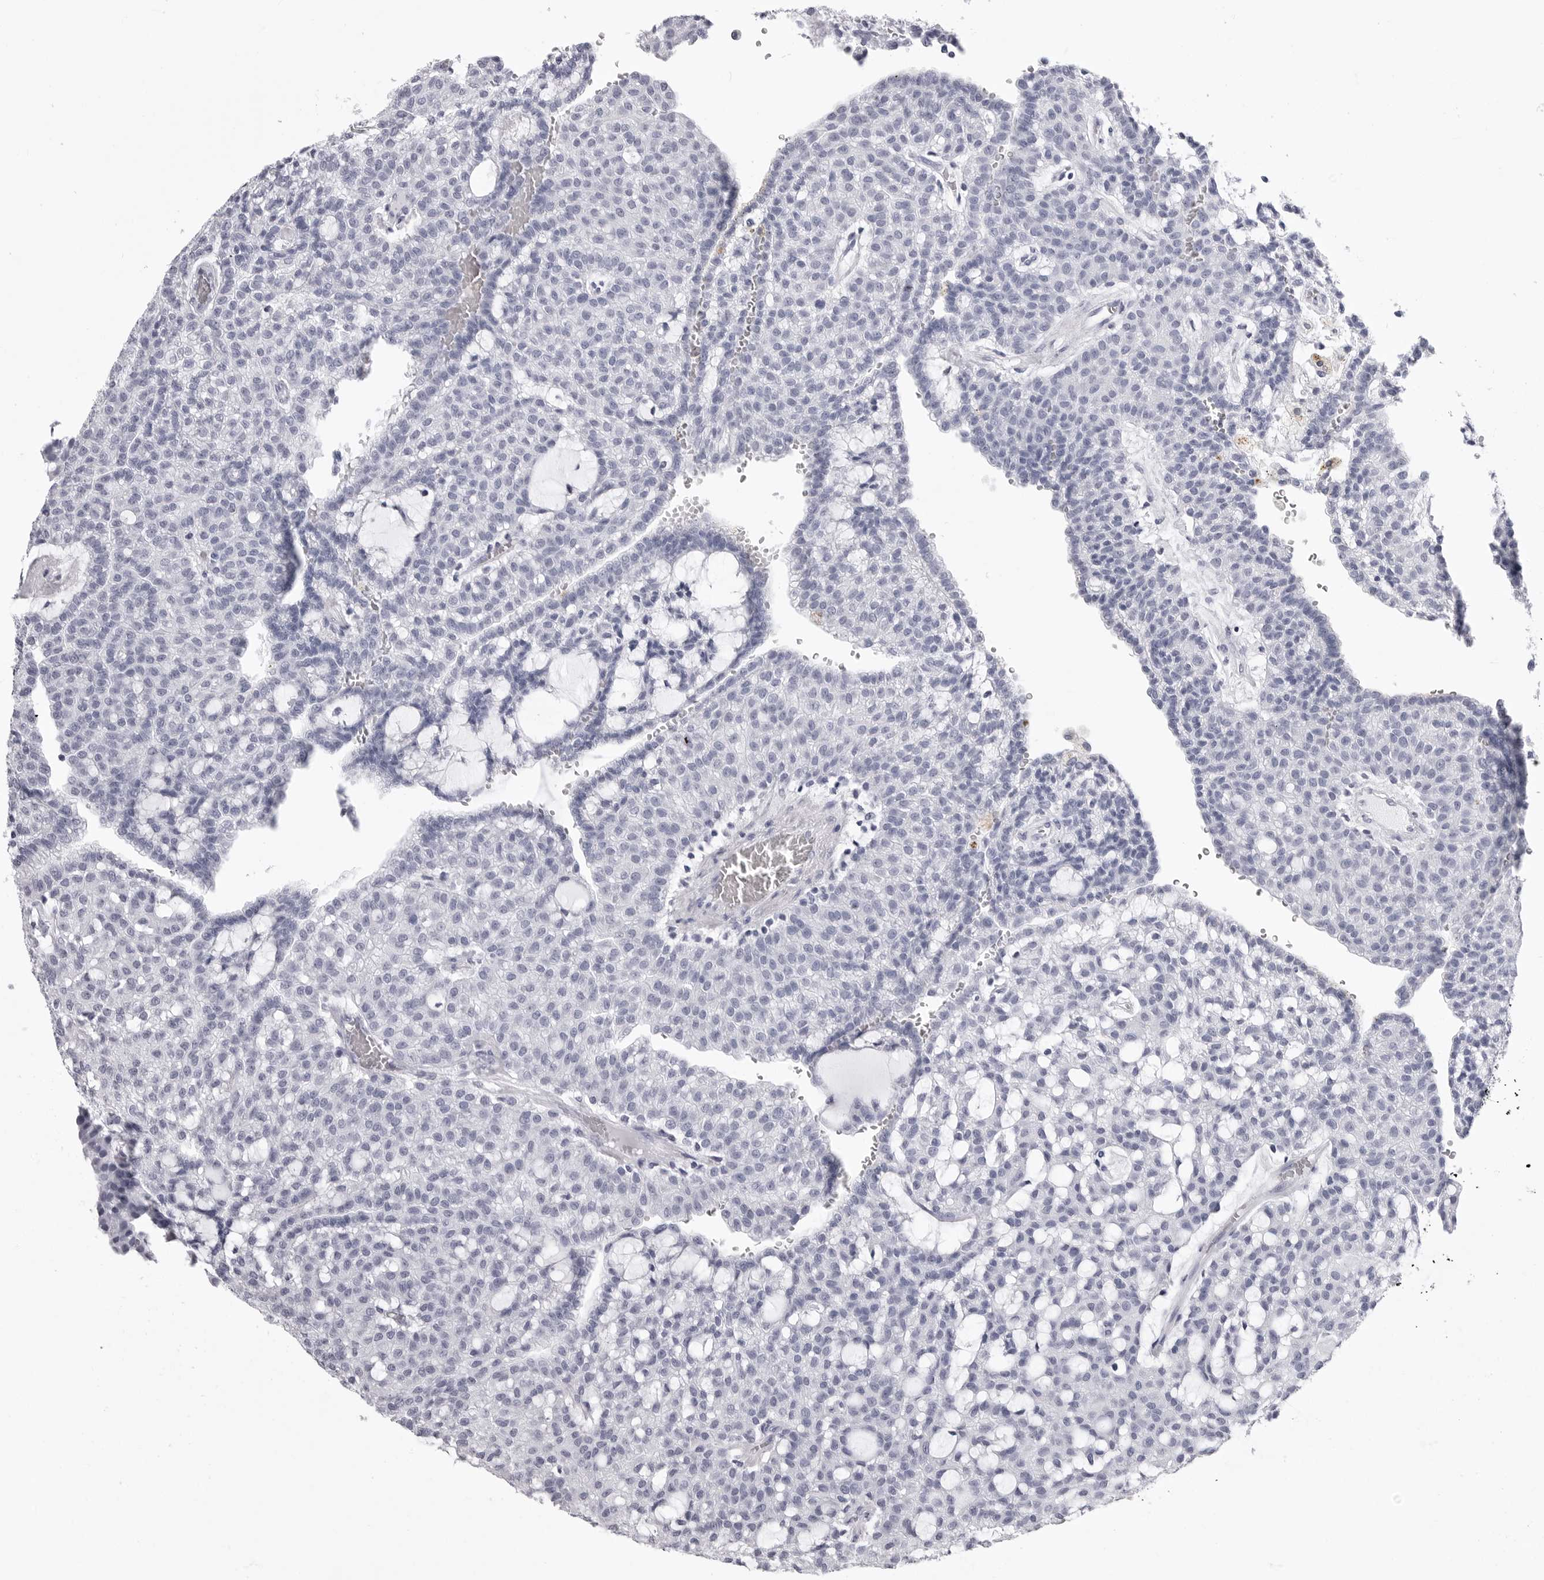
{"staining": {"intensity": "negative", "quantity": "none", "location": "none"}, "tissue": "renal cancer", "cell_type": "Tumor cells", "image_type": "cancer", "snomed": [{"axis": "morphology", "description": "Adenocarcinoma, NOS"}, {"axis": "topography", "description": "Kidney"}], "caption": "High power microscopy histopathology image of an immunohistochemistry (IHC) photomicrograph of adenocarcinoma (renal), revealing no significant expression in tumor cells. (IHC, brightfield microscopy, high magnification).", "gene": "LGALS4", "patient": {"sex": "male", "age": 63}}